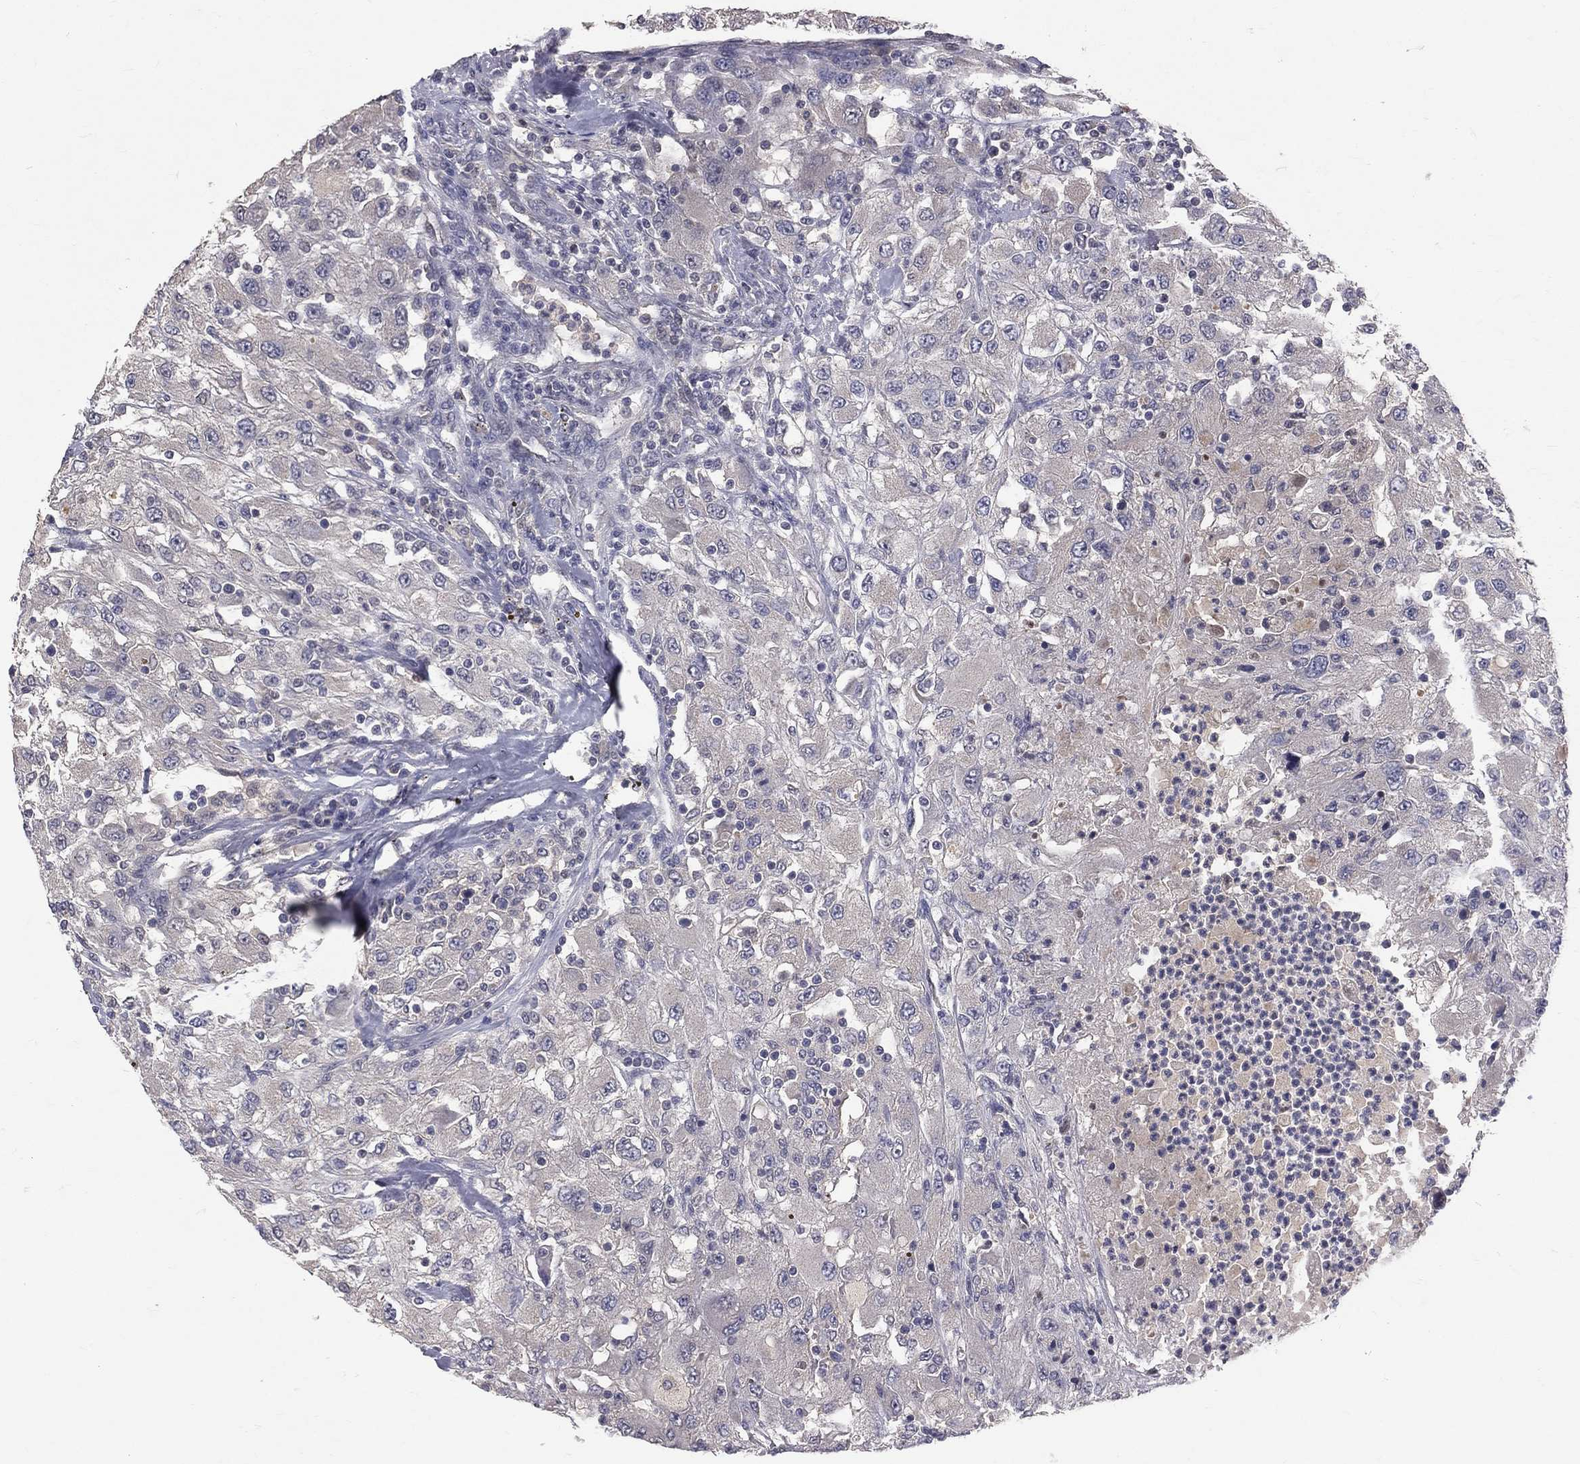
{"staining": {"intensity": "negative", "quantity": "none", "location": "none"}, "tissue": "renal cancer", "cell_type": "Tumor cells", "image_type": "cancer", "snomed": [{"axis": "morphology", "description": "Adenocarcinoma, NOS"}, {"axis": "topography", "description": "Kidney"}], "caption": "Tumor cells are negative for protein expression in human renal cancer (adenocarcinoma). Nuclei are stained in blue.", "gene": "DSG4", "patient": {"sex": "female", "age": 67}}